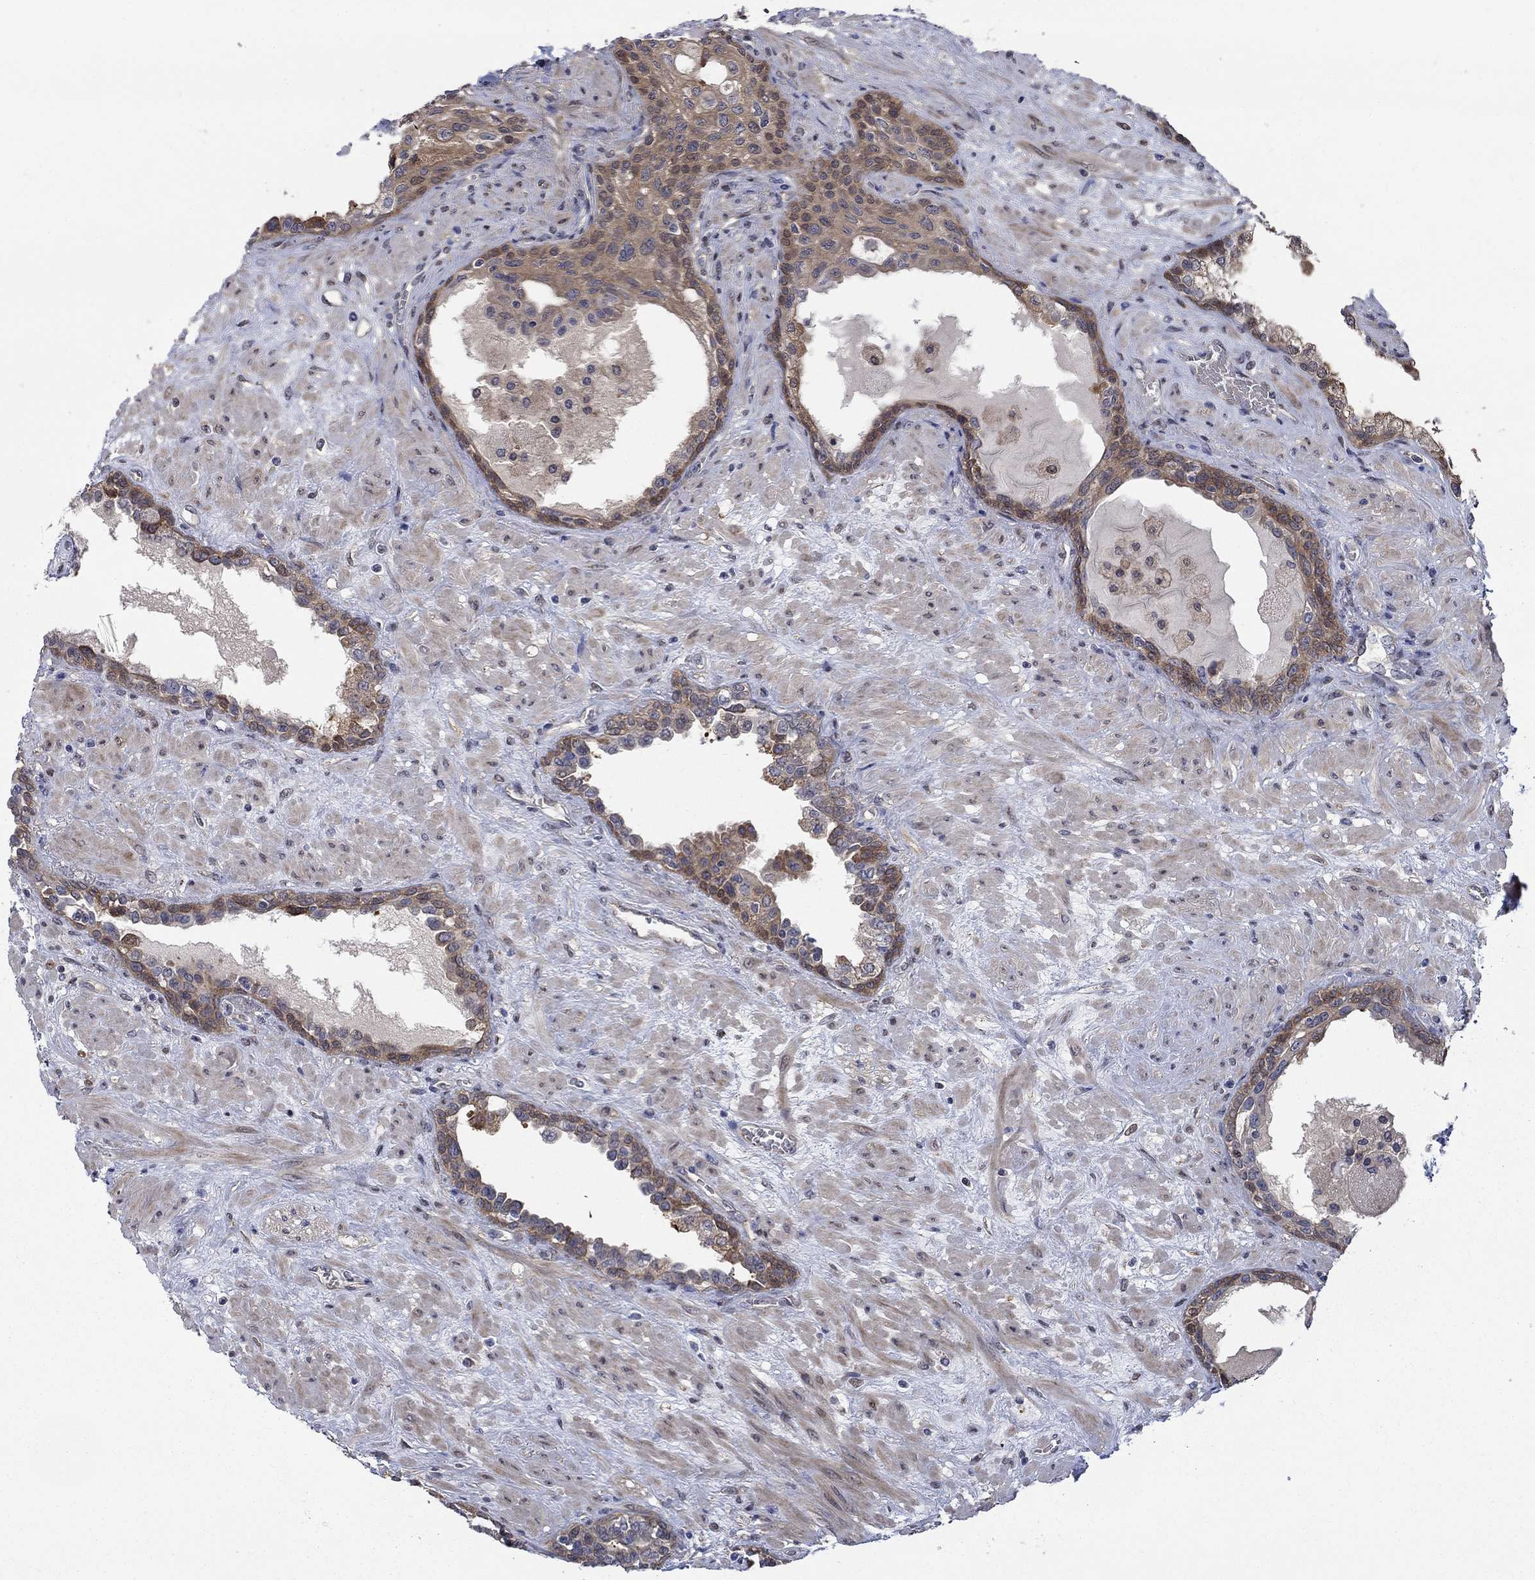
{"staining": {"intensity": "moderate", "quantity": ">75%", "location": "cytoplasmic/membranous"}, "tissue": "prostate", "cell_type": "Glandular cells", "image_type": "normal", "snomed": [{"axis": "morphology", "description": "Normal tissue, NOS"}, {"axis": "topography", "description": "Prostate"}], "caption": "Immunohistochemical staining of unremarkable prostate exhibits >75% levels of moderate cytoplasmic/membranous protein positivity in about >75% of glandular cells.", "gene": "PDZD2", "patient": {"sex": "male", "age": 63}}